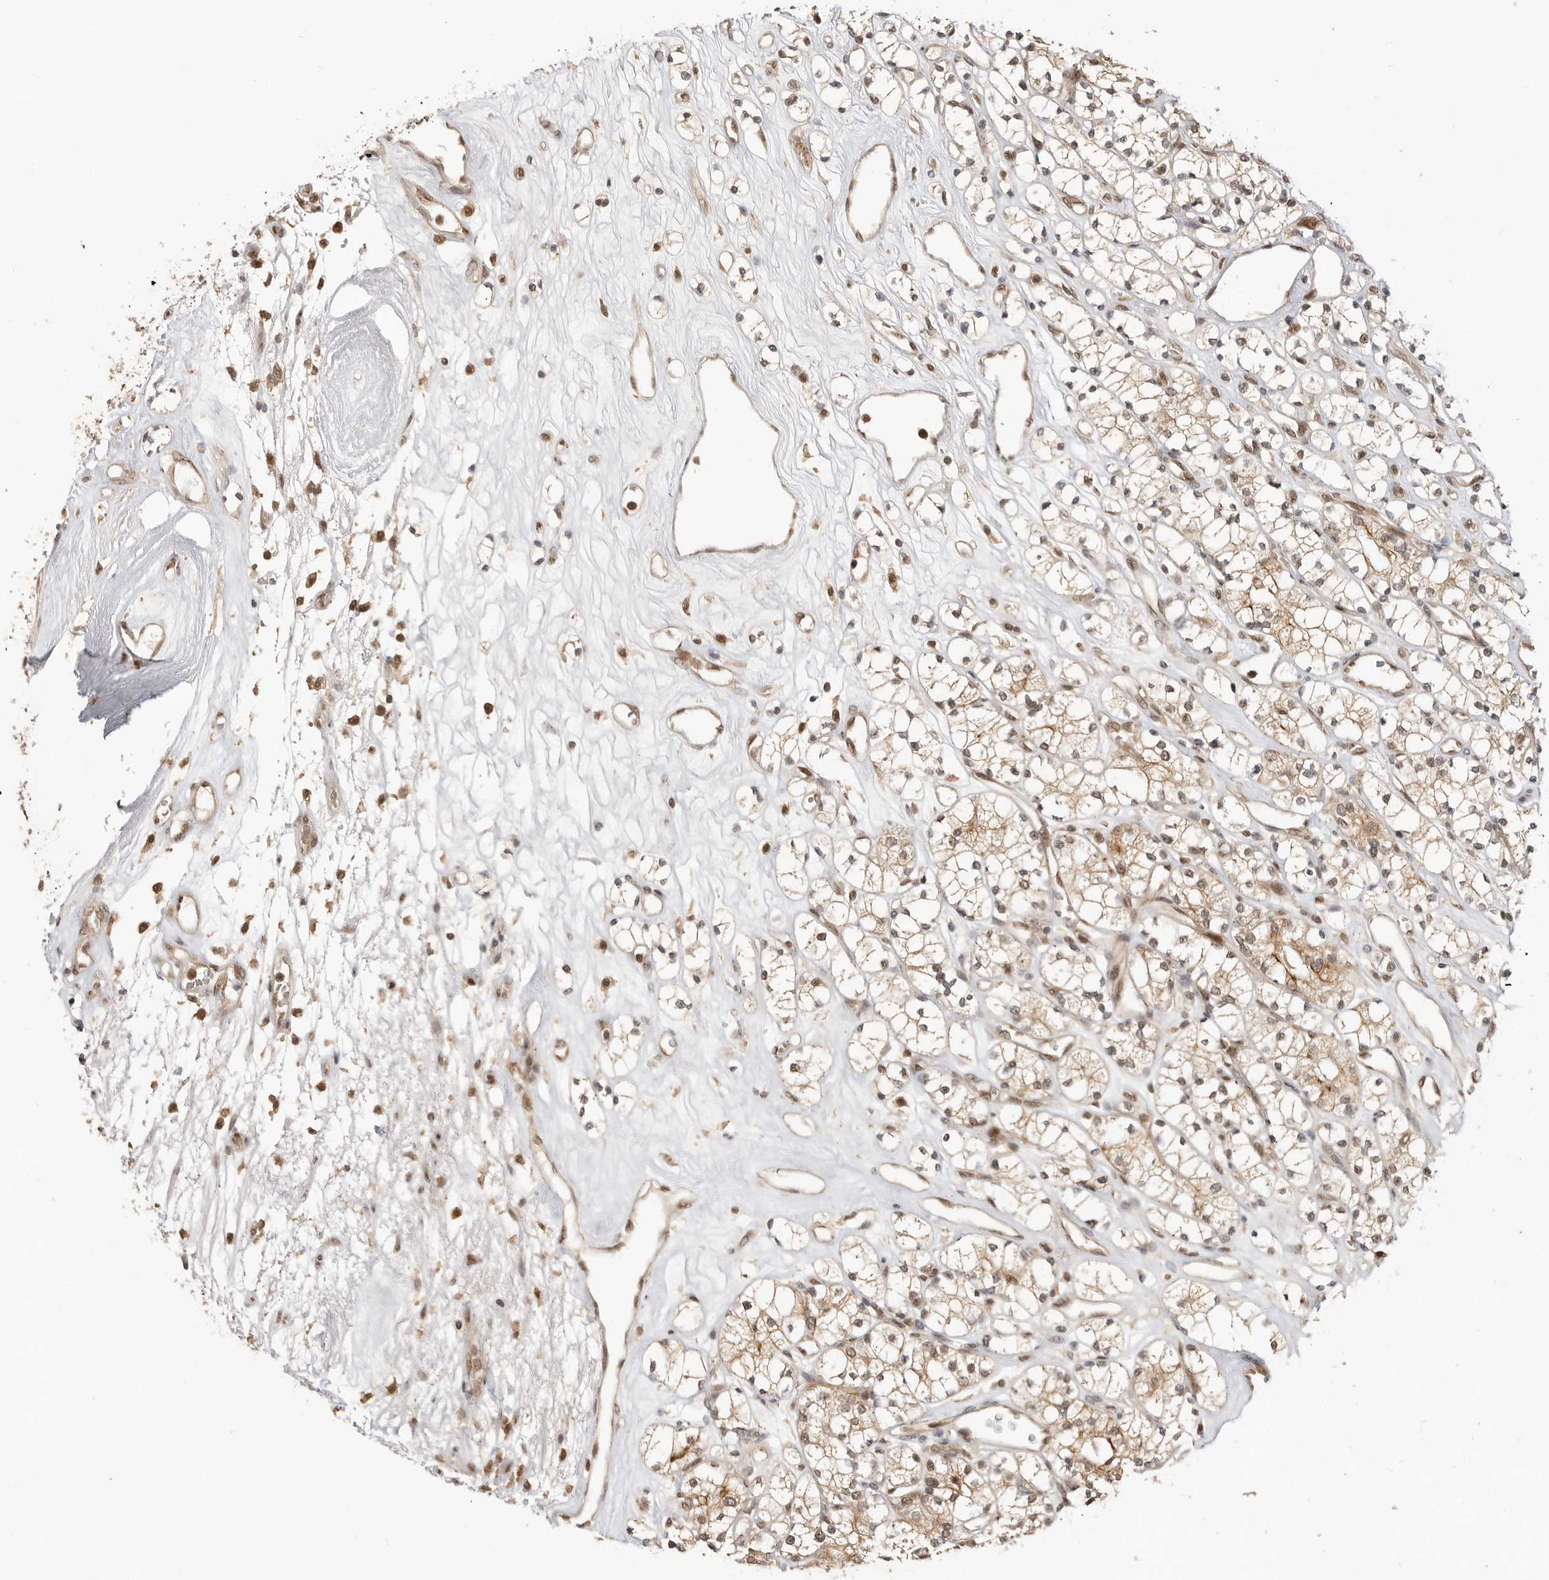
{"staining": {"intensity": "weak", "quantity": "25%-75%", "location": "cytoplasmic/membranous"}, "tissue": "renal cancer", "cell_type": "Tumor cells", "image_type": "cancer", "snomed": [{"axis": "morphology", "description": "Adenocarcinoma, NOS"}, {"axis": "topography", "description": "Kidney"}], "caption": "The micrograph displays a brown stain indicating the presence of a protein in the cytoplasmic/membranous of tumor cells in renal adenocarcinoma.", "gene": "ALKAL1", "patient": {"sex": "male", "age": 77}}